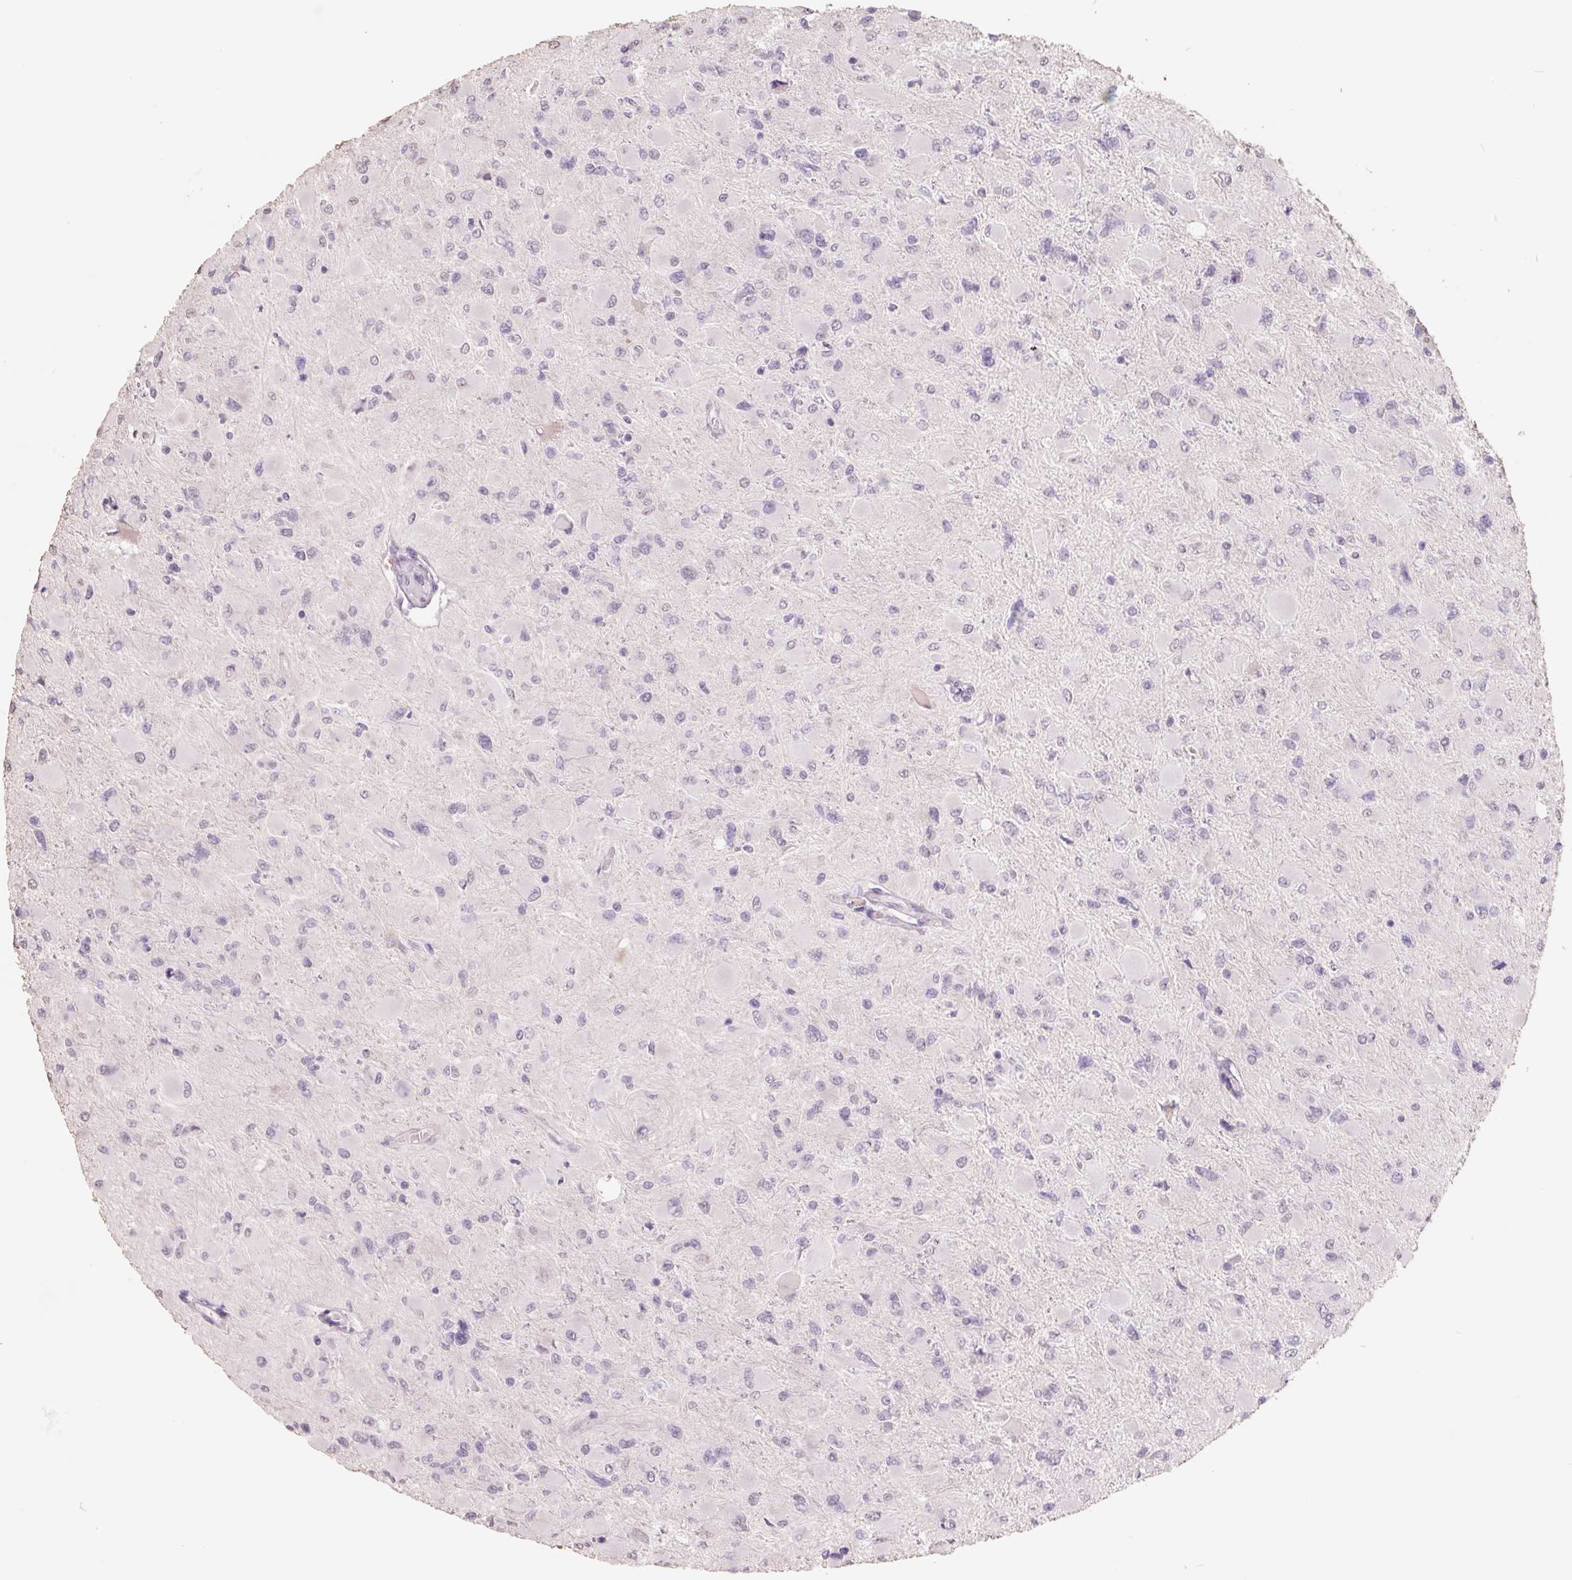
{"staining": {"intensity": "negative", "quantity": "none", "location": "none"}, "tissue": "glioma", "cell_type": "Tumor cells", "image_type": "cancer", "snomed": [{"axis": "morphology", "description": "Glioma, malignant, High grade"}, {"axis": "topography", "description": "Cerebral cortex"}], "caption": "Protein analysis of malignant high-grade glioma reveals no significant staining in tumor cells.", "gene": "FTCD", "patient": {"sex": "female", "age": 36}}